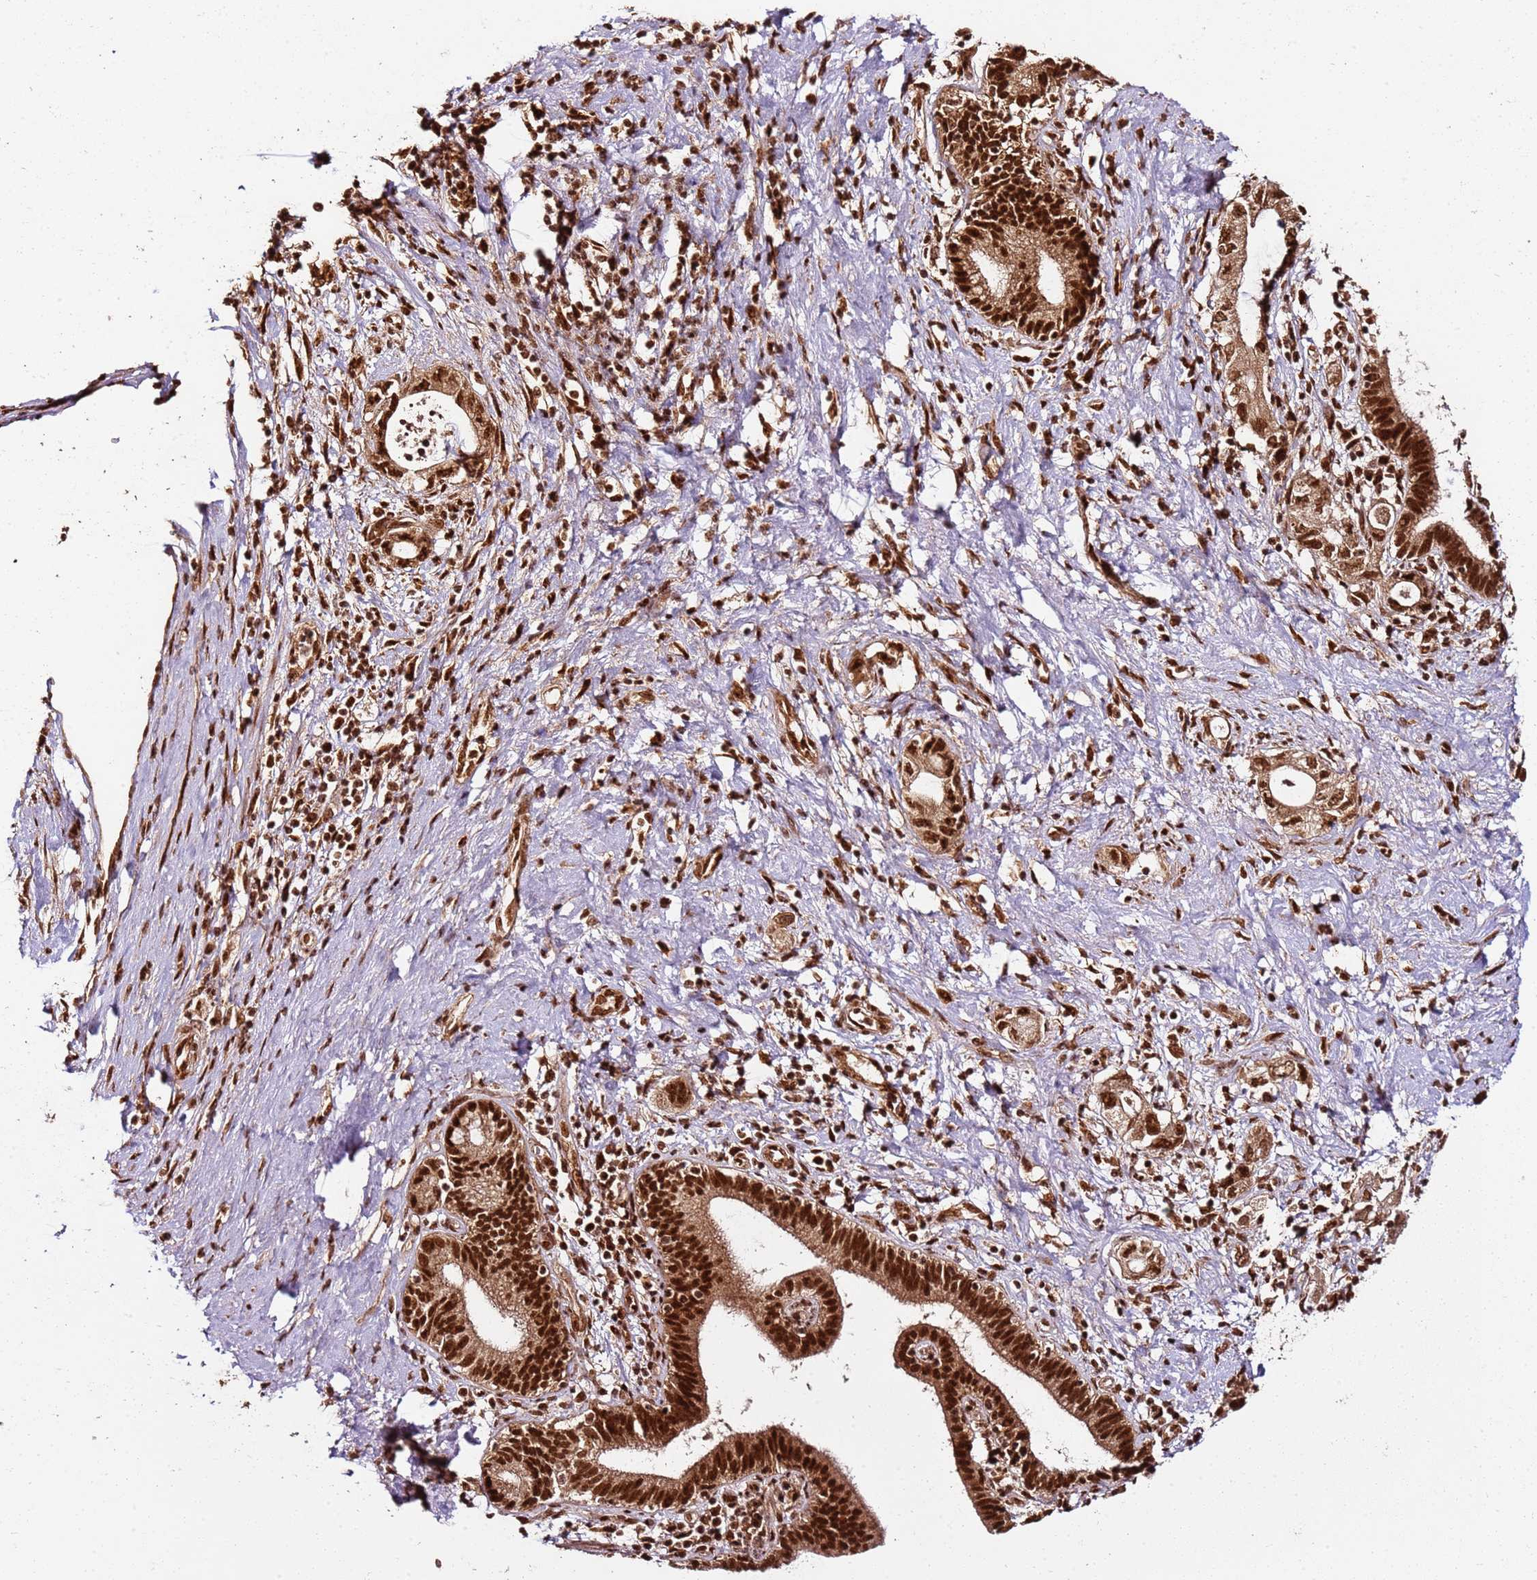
{"staining": {"intensity": "strong", "quantity": ">75%", "location": "nuclear"}, "tissue": "pancreatic cancer", "cell_type": "Tumor cells", "image_type": "cancer", "snomed": [{"axis": "morphology", "description": "Adenocarcinoma, NOS"}, {"axis": "topography", "description": "Pancreas"}], "caption": "Pancreatic cancer (adenocarcinoma) stained with a protein marker exhibits strong staining in tumor cells.", "gene": "XRN2", "patient": {"sex": "female", "age": 73}}